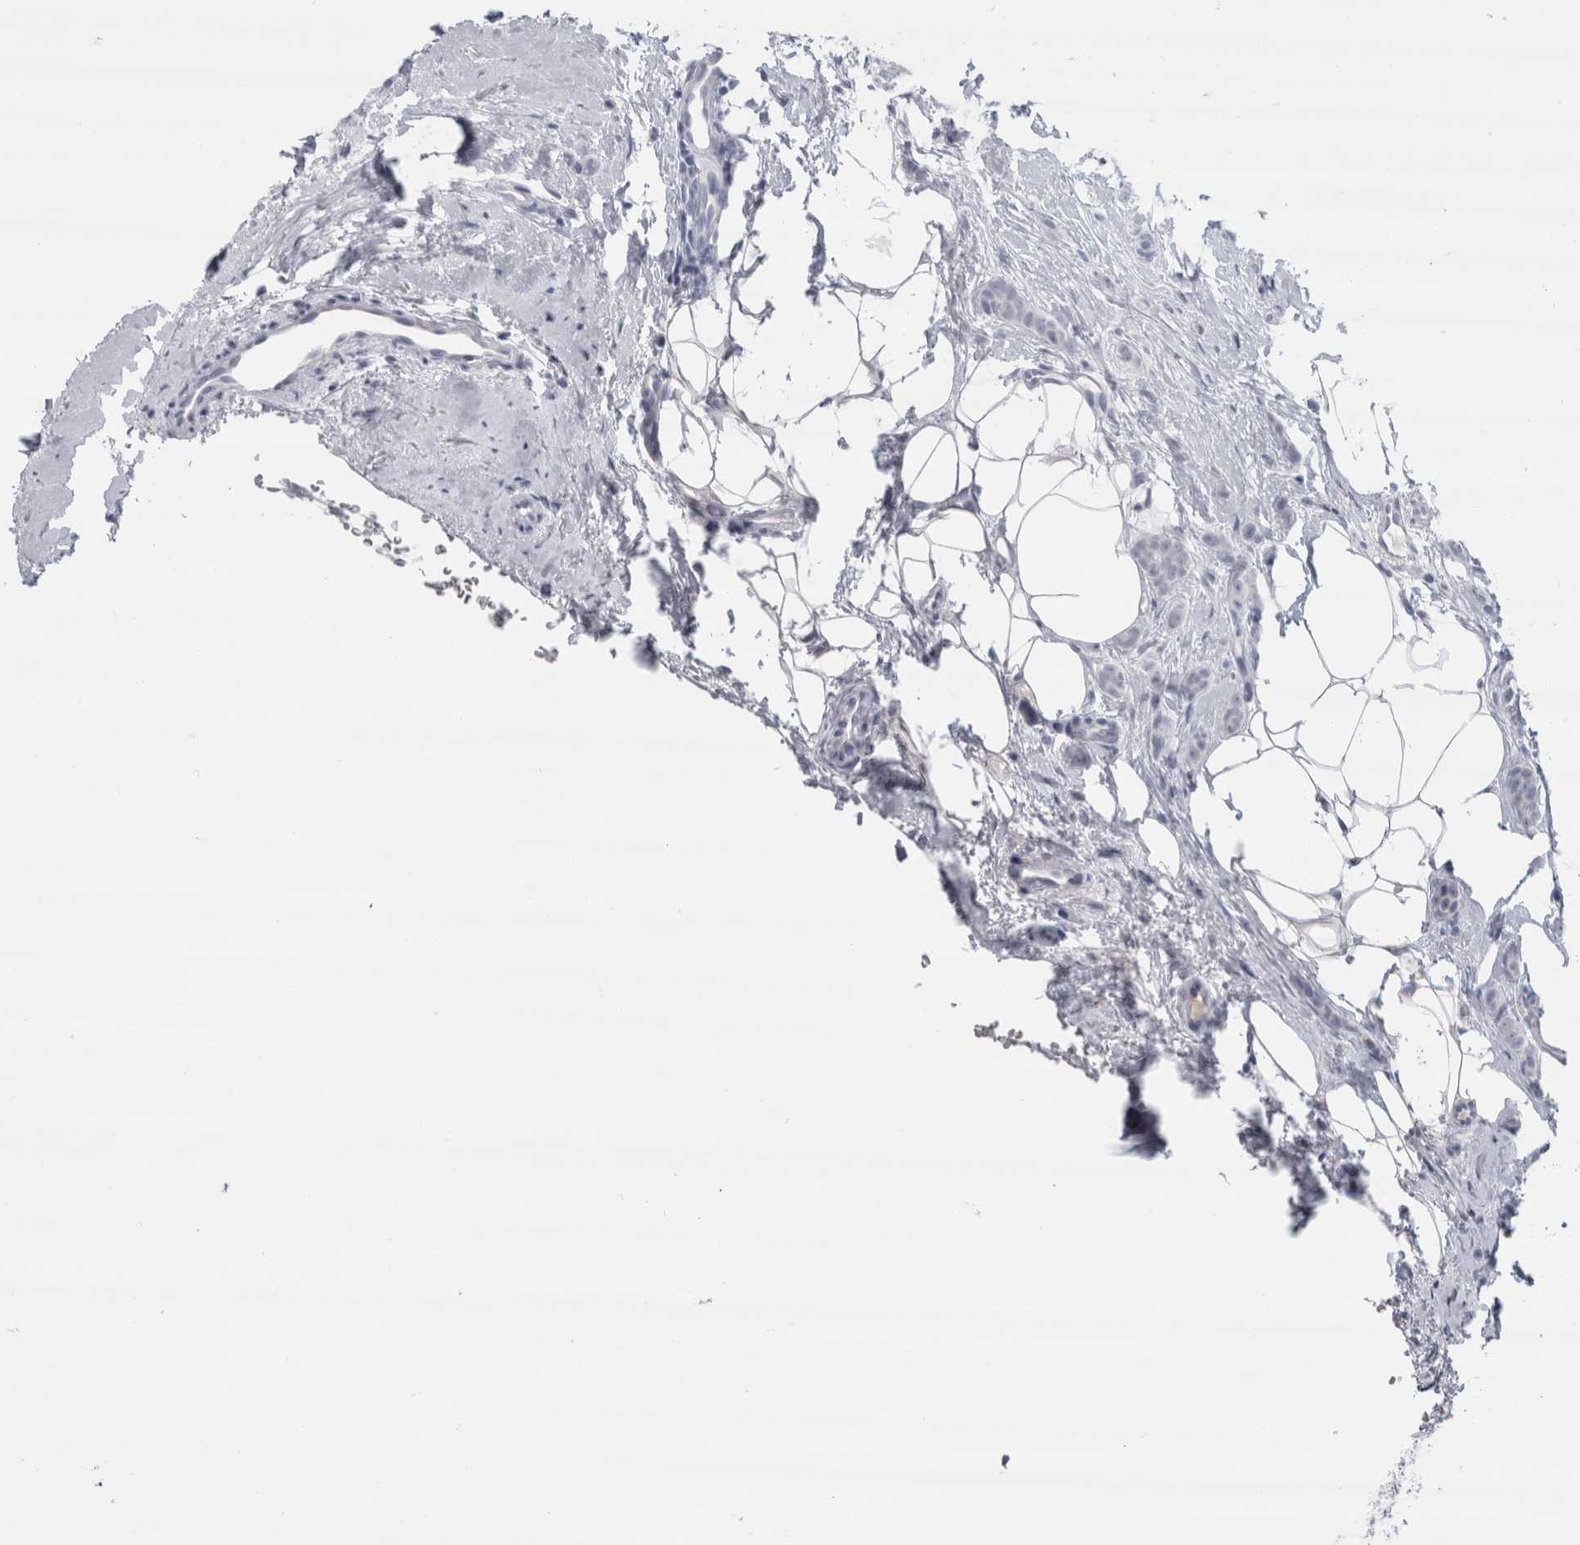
{"staining": {"intensity": "negative", "quantity": "none", "location": "none"}, "tissue": "breast cancer", "cell_type": "Tumor cells", "image_type": "cancer", "snomed": [{"axis": "morphology", "description": "Lobular carcinoma"}, {"axis": "topography", "description": "Skin"}, {"axis": "topography", "description": "Breast"}], "caption": "IHC of human breast cancer (lobular carcinoma) exhibits no expression in tumor cells.", "gene": "CDH17", "patient": {"sex": "female", "age": 46}}